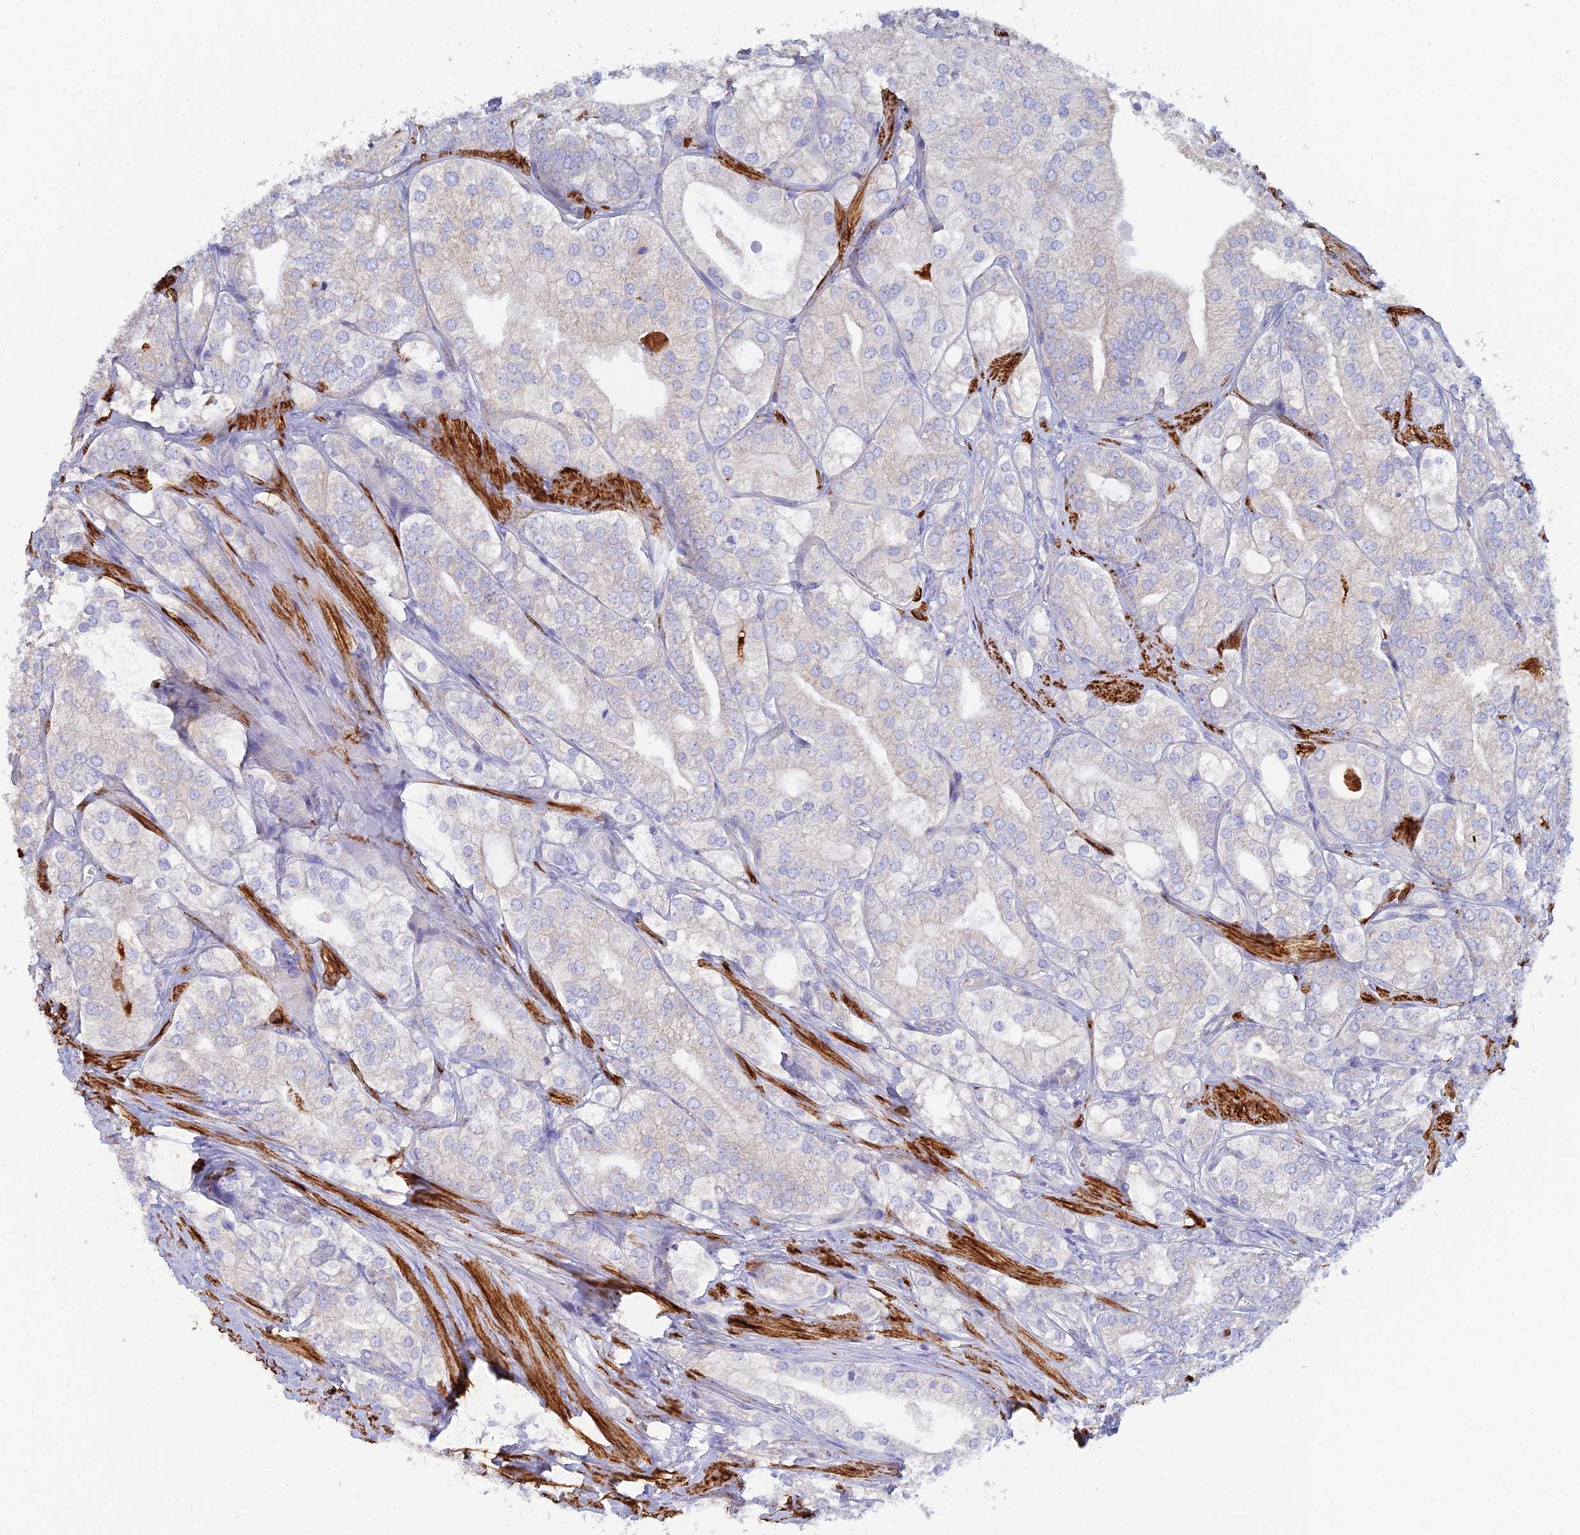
{"staining": {"intensity": "negative", "quantity": "none", "location": "none"}, "tissue": "prostate cancer", "cell_type": "Tumor cells", "image_type": "cancer", "snomed": [{"axis": "morphology", "description": "Adenocarcinoma, High grade"}, {"axis": "topography", "description": "Prostate"}], "caption": "This is a photomicrograph of immunohistochemistry (IHC) staining of prostate cancer, which shows no staining in tumor cells.", "gene": "PCDHA8", "patient": {"sex": "male", "age": 50}}